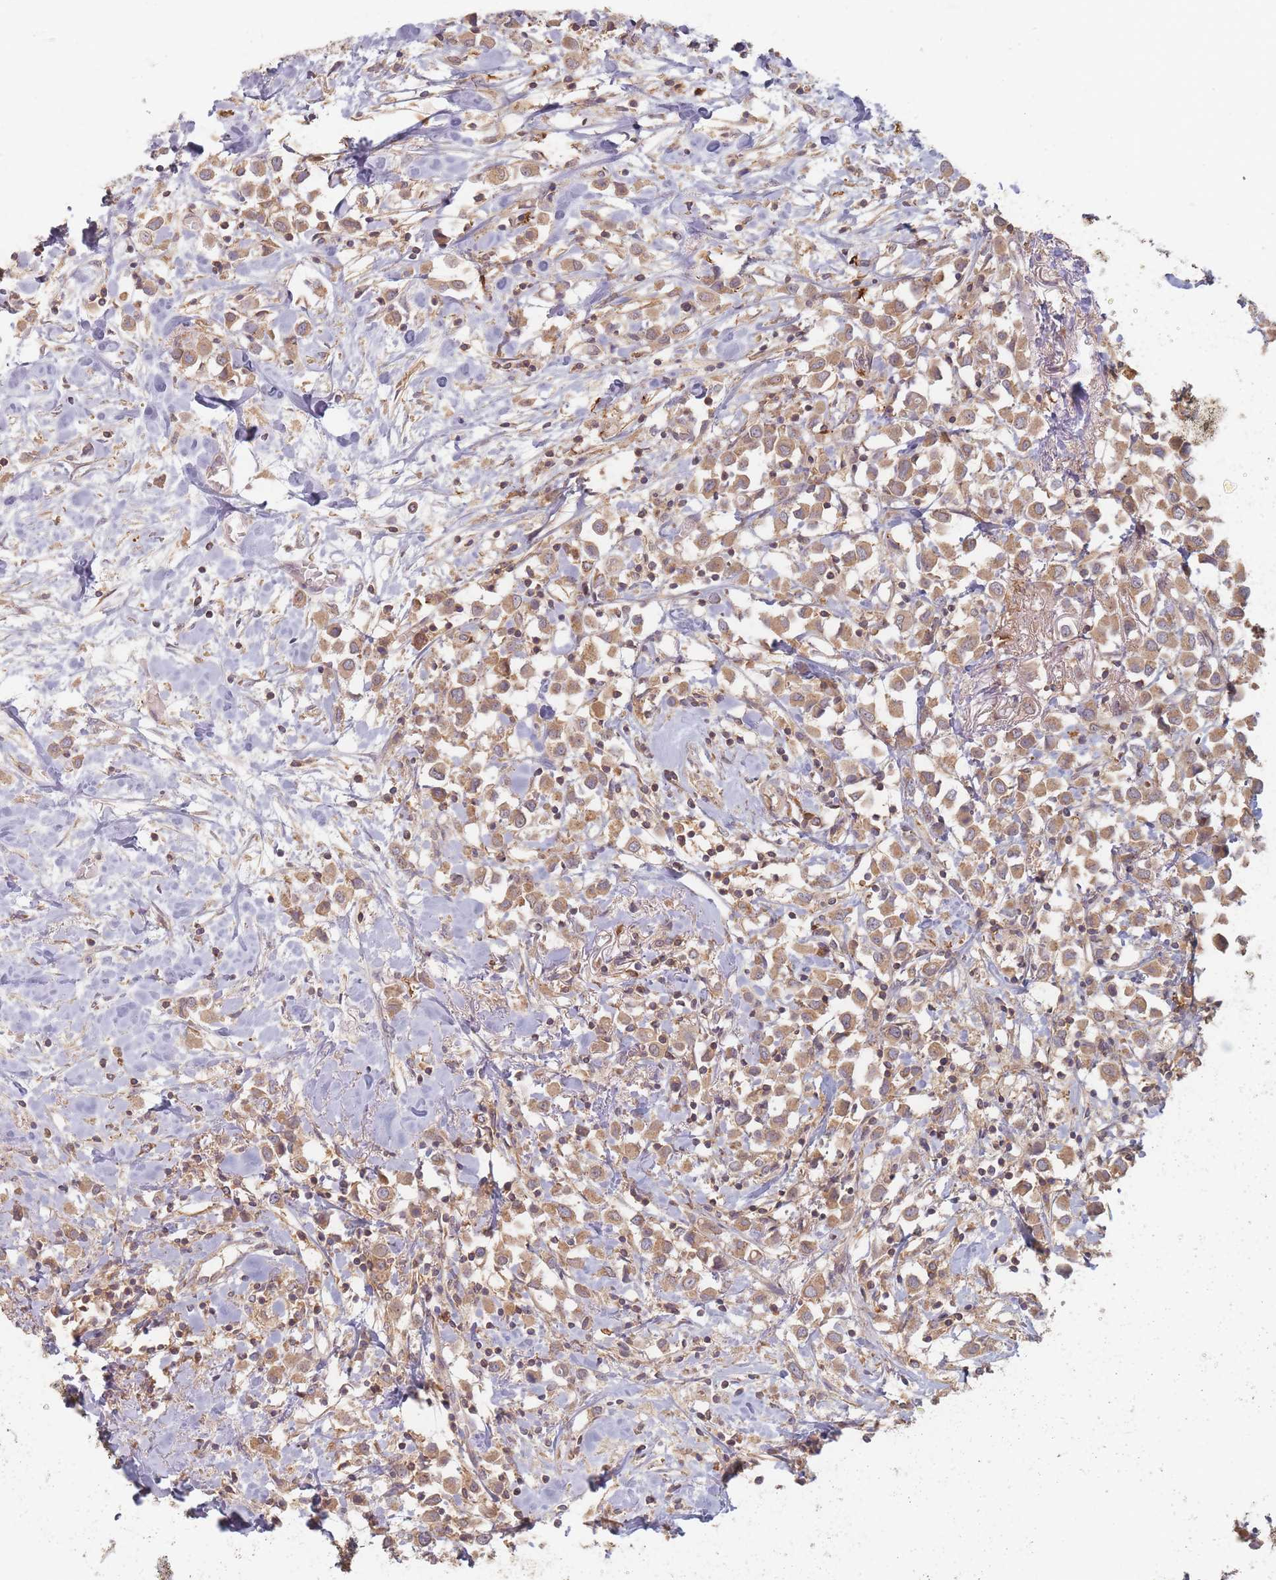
{"staining": {"intensity": "moderate", "quantity": ">75%", "location": "cytoplasmic/membranous"}, "tissue": "breast cancer", "cell_type": "Tumor cells", "image_type": "cancer", "snomed": [{"axis": "morphology", "description": "Duct carcinoma"}, {"axis": "topography", "description": "Breast"}], "caption": "Tumor cells display moderate cytoplasmic/membranous expression in about >75% of cells in breast cancer (intraductal carcinoma).", "gene": "SLC35F3", "patient": {"sex": "female", "age": 61}}